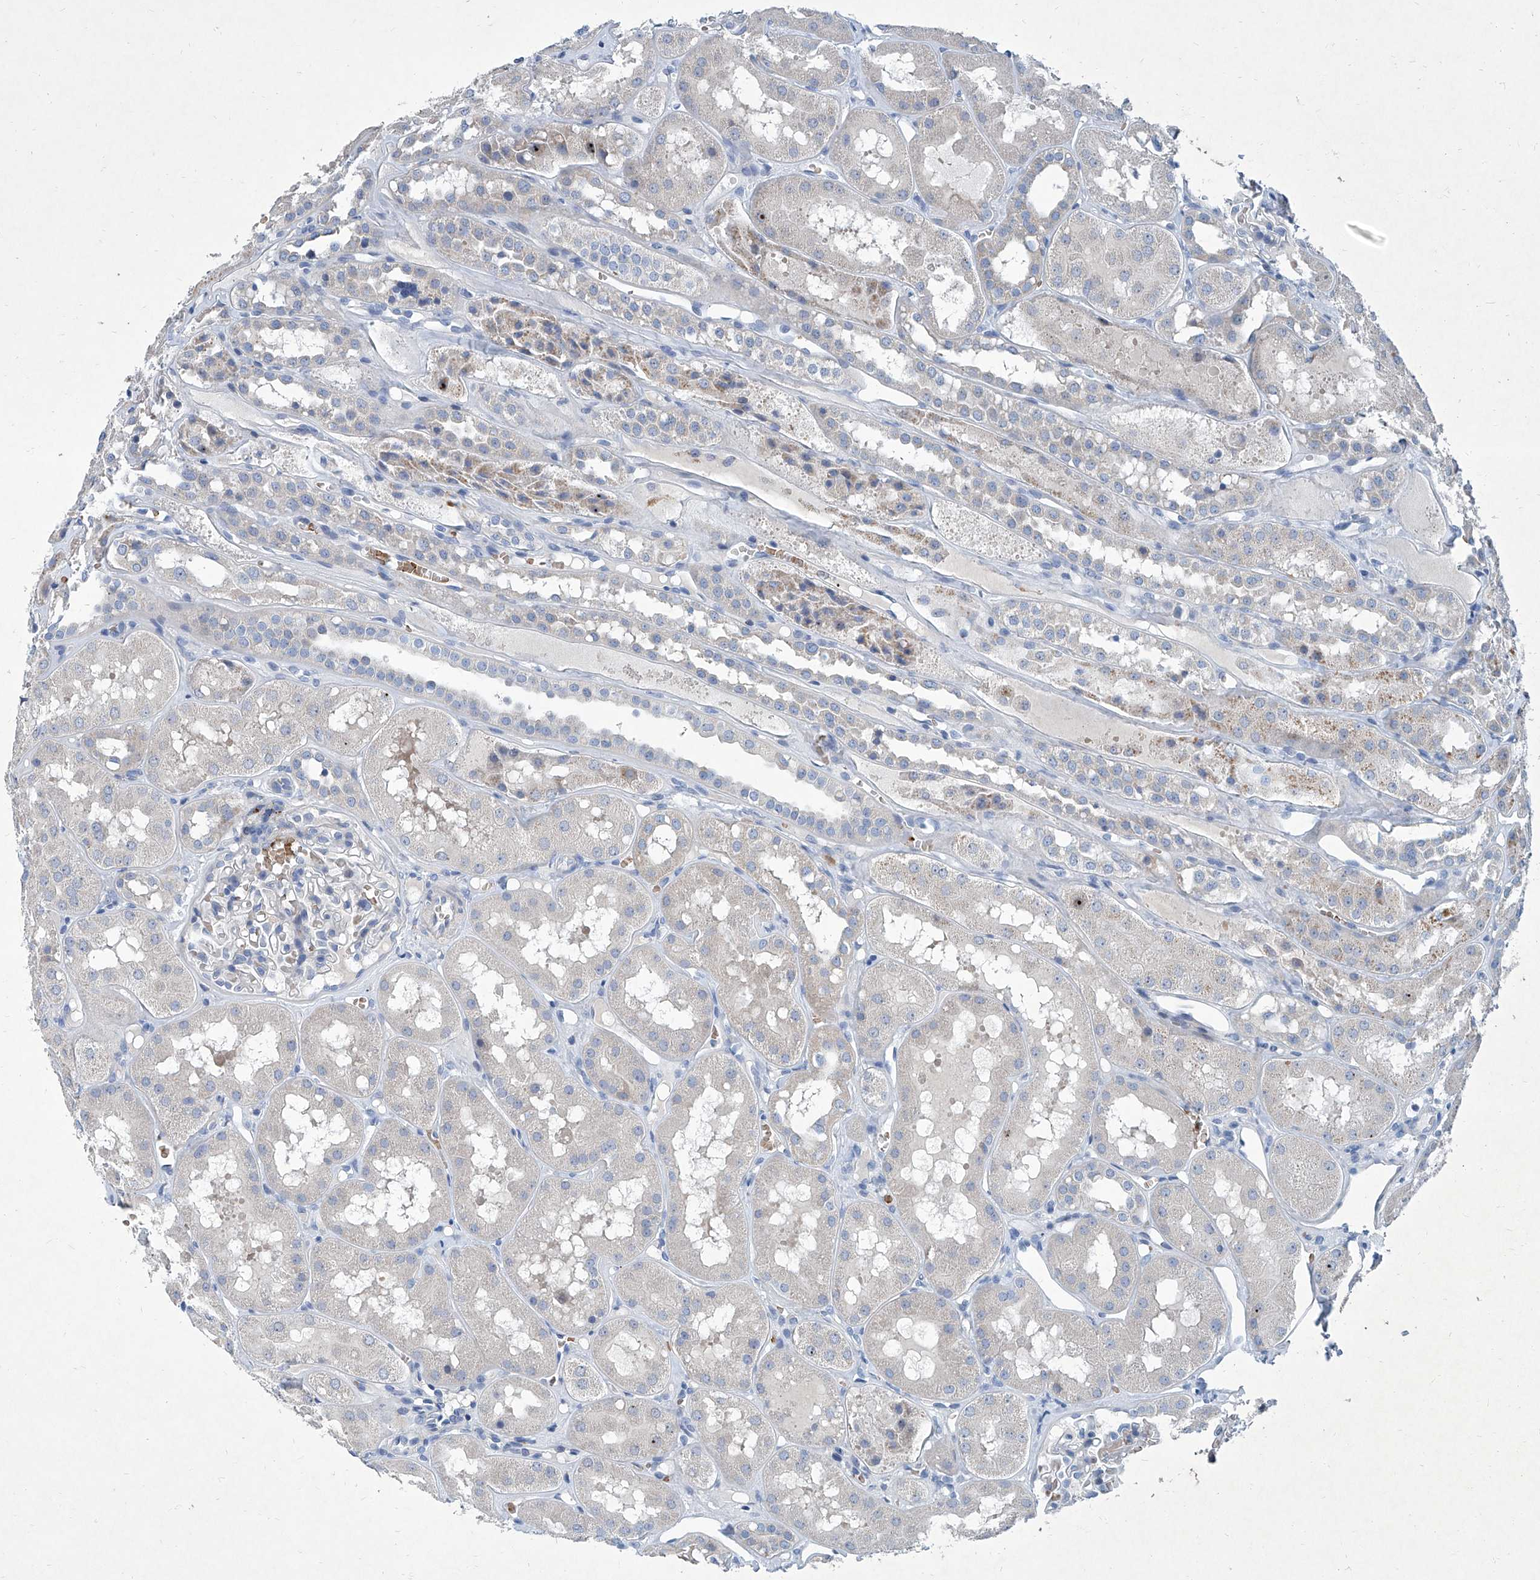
{"staining": {"intensity": "negative", "quantity": "none", "location": "none"}, "tissue": "kidney", "cell_type": "Cells in glomeruli", "image_type": "normal", "snomed": [{"axis": "morphology", "description": "Normal tissue, NOS"}, {"axis": "topography", "description": "Kidney"}], "caption": "Micrograph shows no protein positivity in cells in glomeruli of benign kidney. Nuclei are stained in blue.", "gene": "FPR2", "patient": {"sex": "male", "age": 16}}